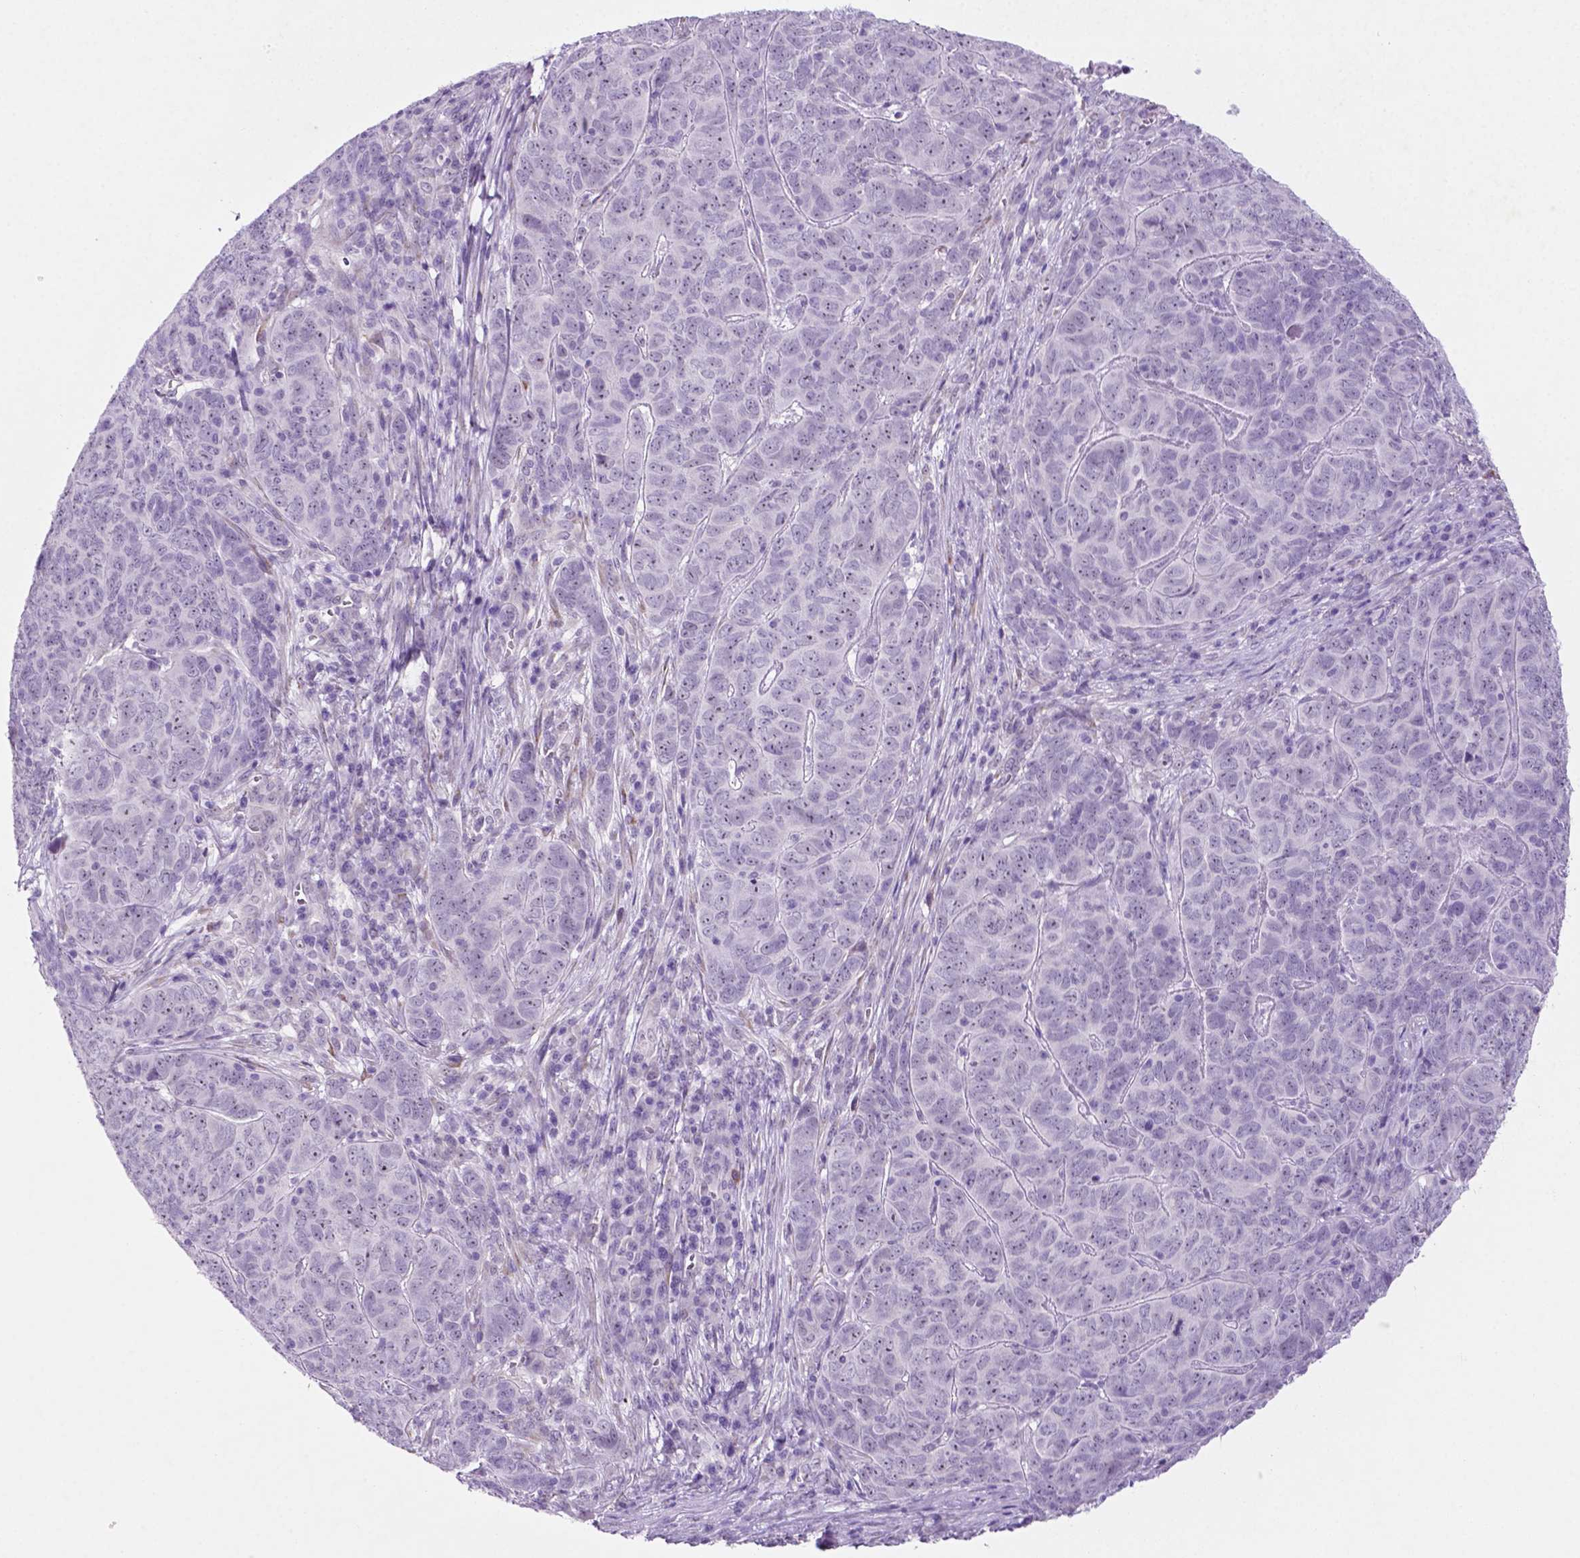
{"staining": {"intensity": "negative", "quantity": "none", "location": "none"}, "tissue": "skin cancer", "cell_type": "Tumor cells", "image_type": "cancer", "snomed": [{"axis": "morphology", "description": "Squamous cell carcinoma, NOS"}, {"axis": "topography", "description": "Skin"}, {"axis": "topography", "description": "Anal"}], "caption": "The image reveals no significant expression in tumor cells of squamous cell carcinoma (skin).", "gene": "C18orf21", "patient": {"sex": "female", "age": 51}}